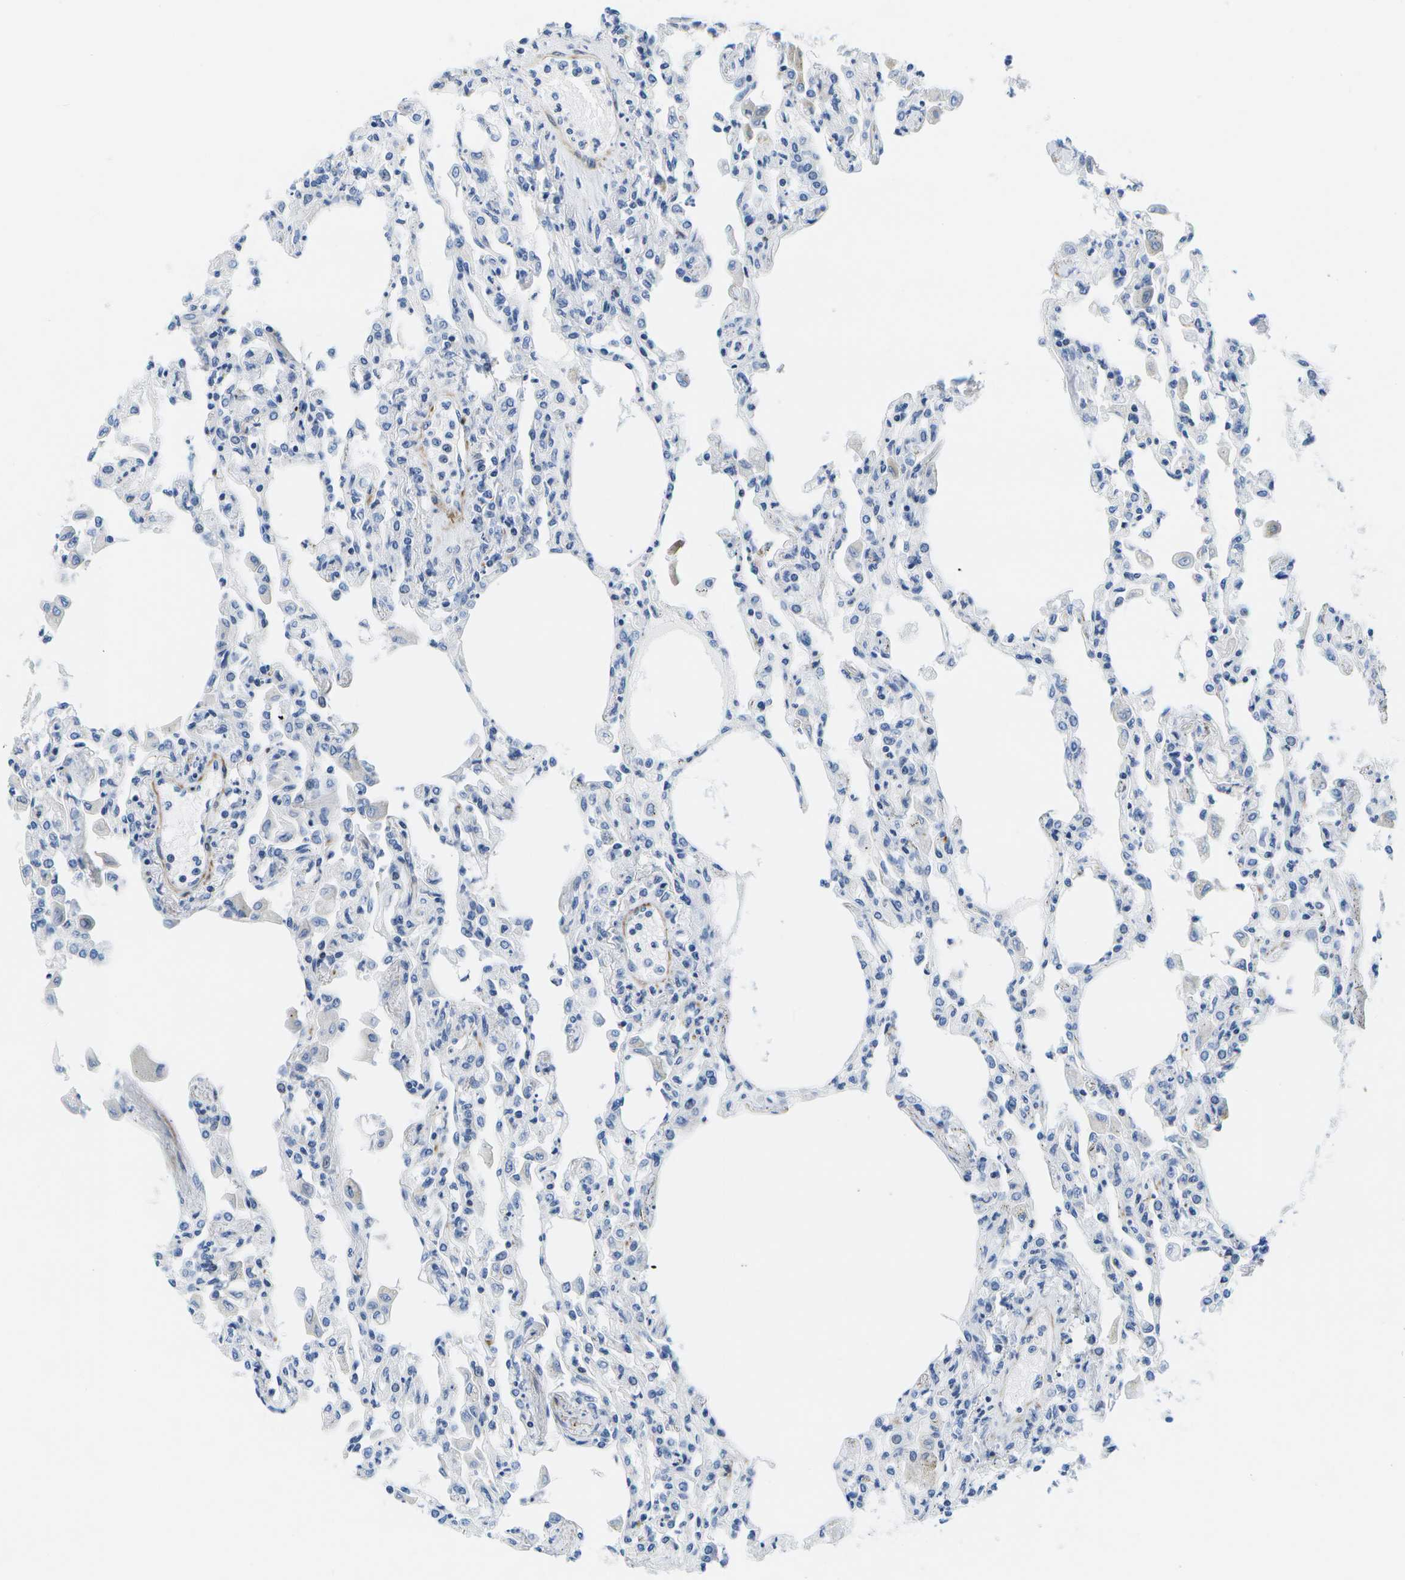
{"staining": {"intensity": "negative", "quantity": "none", "location": "none"}, "tissue": "lung", "cell_type": "Alveolar cells", "image_type": "normal", "snomed": [{"axis": "morphology", "description": "Normal tissue, NOS"}, {"axis": "topography", "description": "Bronchus"}, {"axis": "topography", "description": "Lung"}], "caption": "This micrograph is of unremarkable lung stained with immunohistochemistry to label a protein in brown with the nuclei are counter-stained blue. There is no expression in alveolar cells. (DAB immunohistochemistry (IHC), high magnification).", "gene": "ADGRG6", "patient": {"sex": "female", "age": 49}}